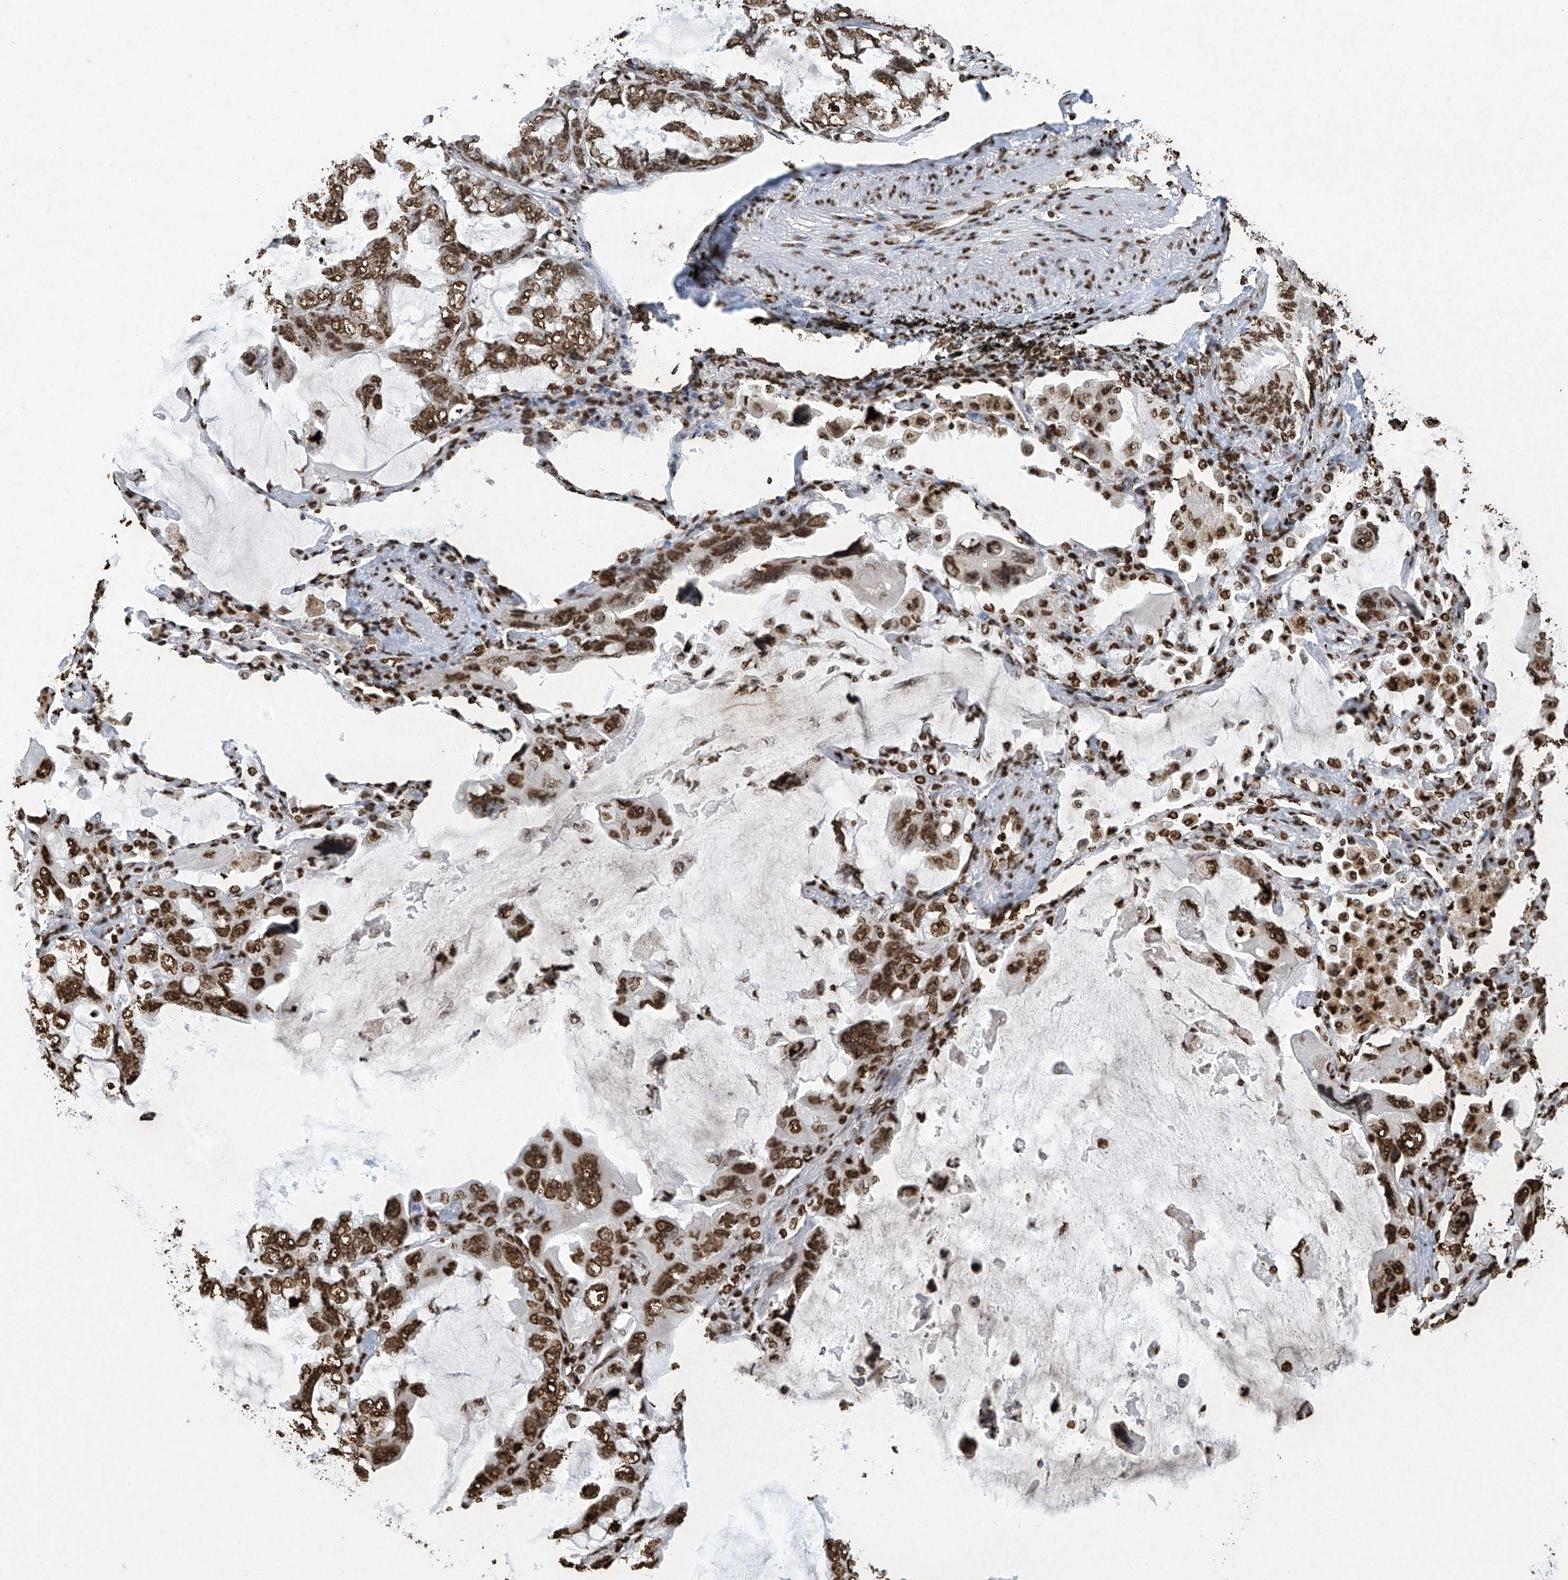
{"staining": {"intensity": "strong", "quantity": ">75%", "location": "nuclear"}, "tissue": "lung cancer", "cell_type": "Tumor cells", "image_type": "cancer", "snomed": [{"axis": "morphology", "description": "Squamous cell carcinoma, NOS"}, {"axis": "topography", "description": "Lung"}], "caption": "Brown immunohistochemical staining in lung cancer (squamous cell carcinoma) shows strong nuclear positivity in about >75% of tumor cells. (Stains: DAB (3,3'-diaminobenzidine) in brown, nuclei in blue, Microscopy: brightfield microscopy at high magnification).", "gene": "H3-3A", "patient": {"sex": "female", "age": 73}}